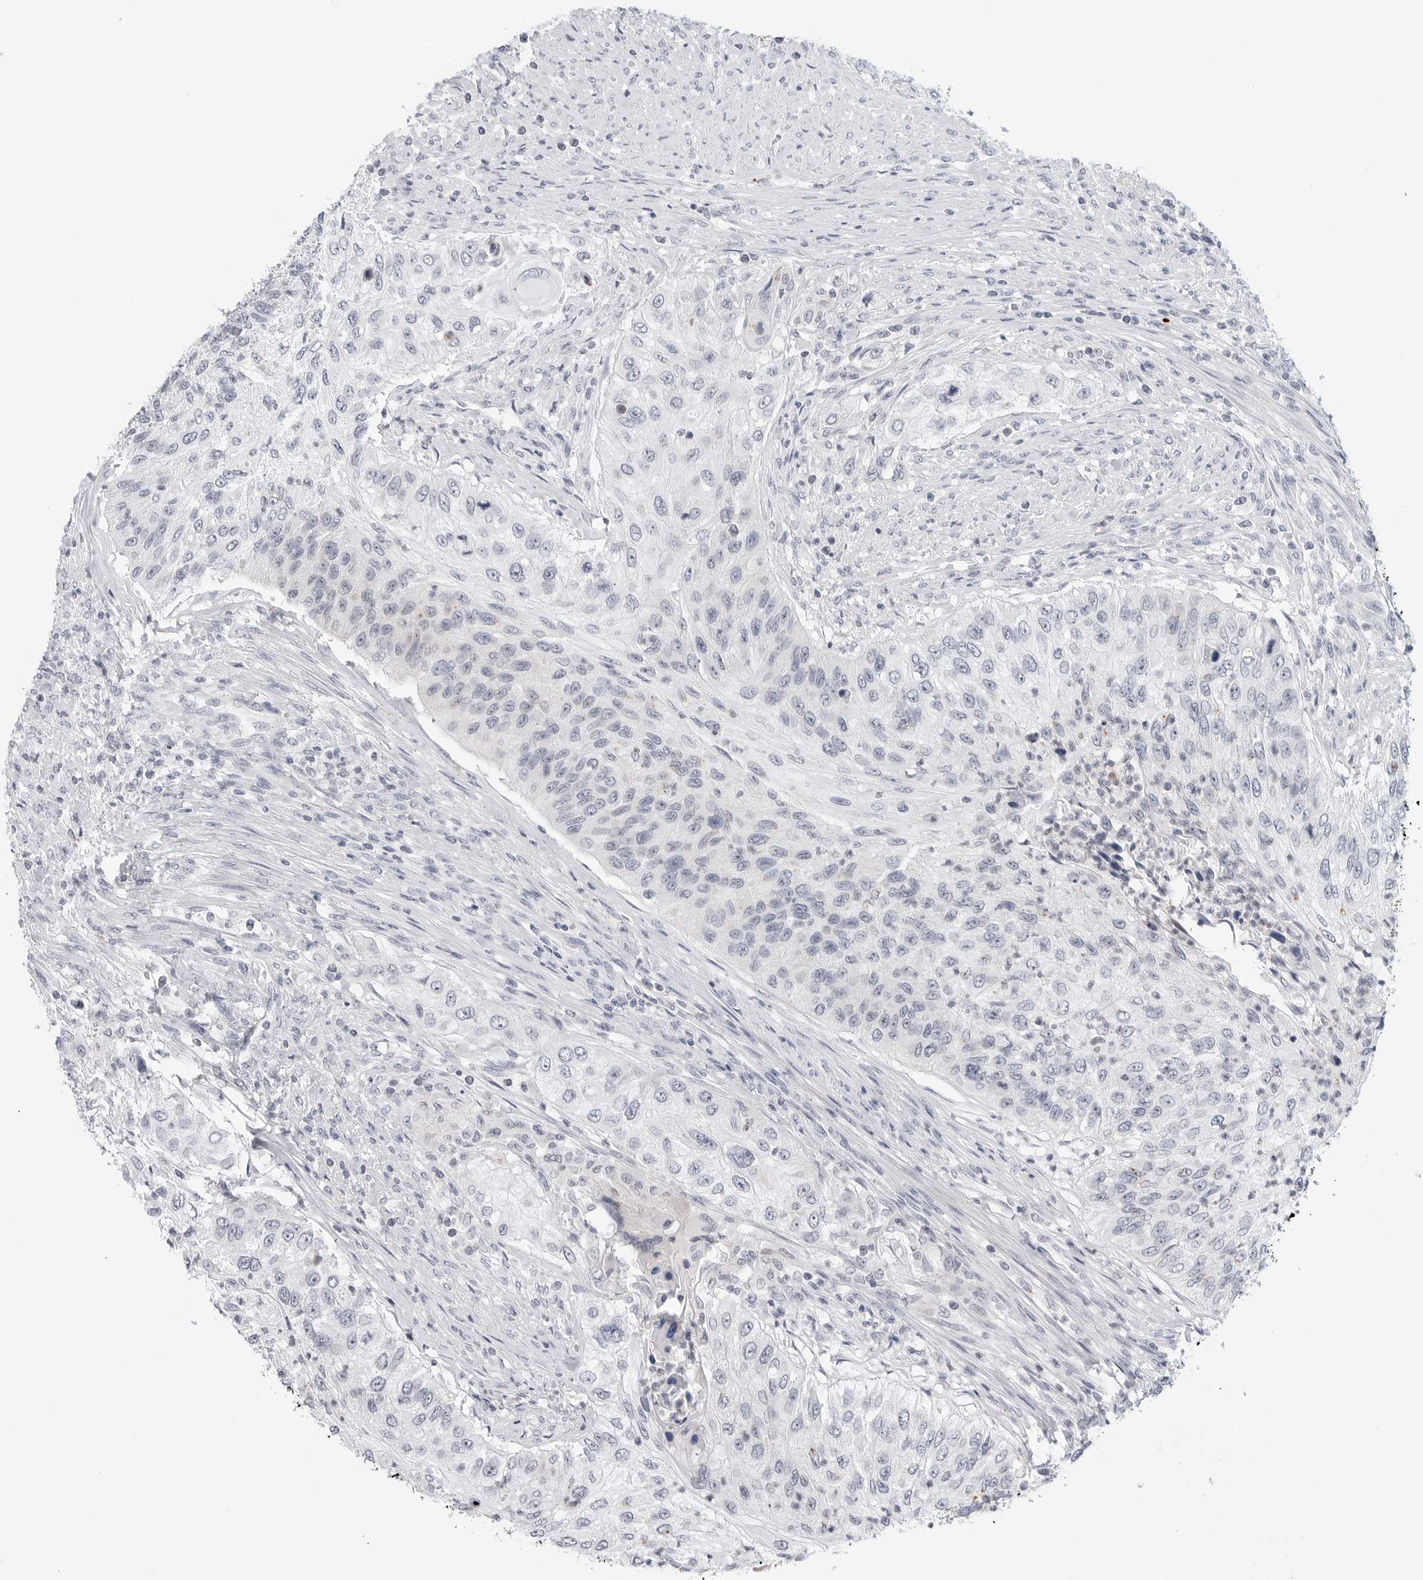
{"staining": {"intensity": "negative", "quantity": "none", "location": "none"}, "tissue": "urothelial cancer", "cell_type": "Tumor cells", "image_type": "cancer", "snomed": [{"axis": "morphology", "description": "Urothelial carcinoma, High grade"}, {"axis": "topography", "description": "Urinary bladder"}], "caption": "An immunohistochemistry (IHC) image of urothelial carcinoma (high-grade) is shown. There is no staining in tumor cells of urothelial carcinoma (high-grade).", "gene": "MAP2K5", "patient": {"sex": "female", "age": 60}}